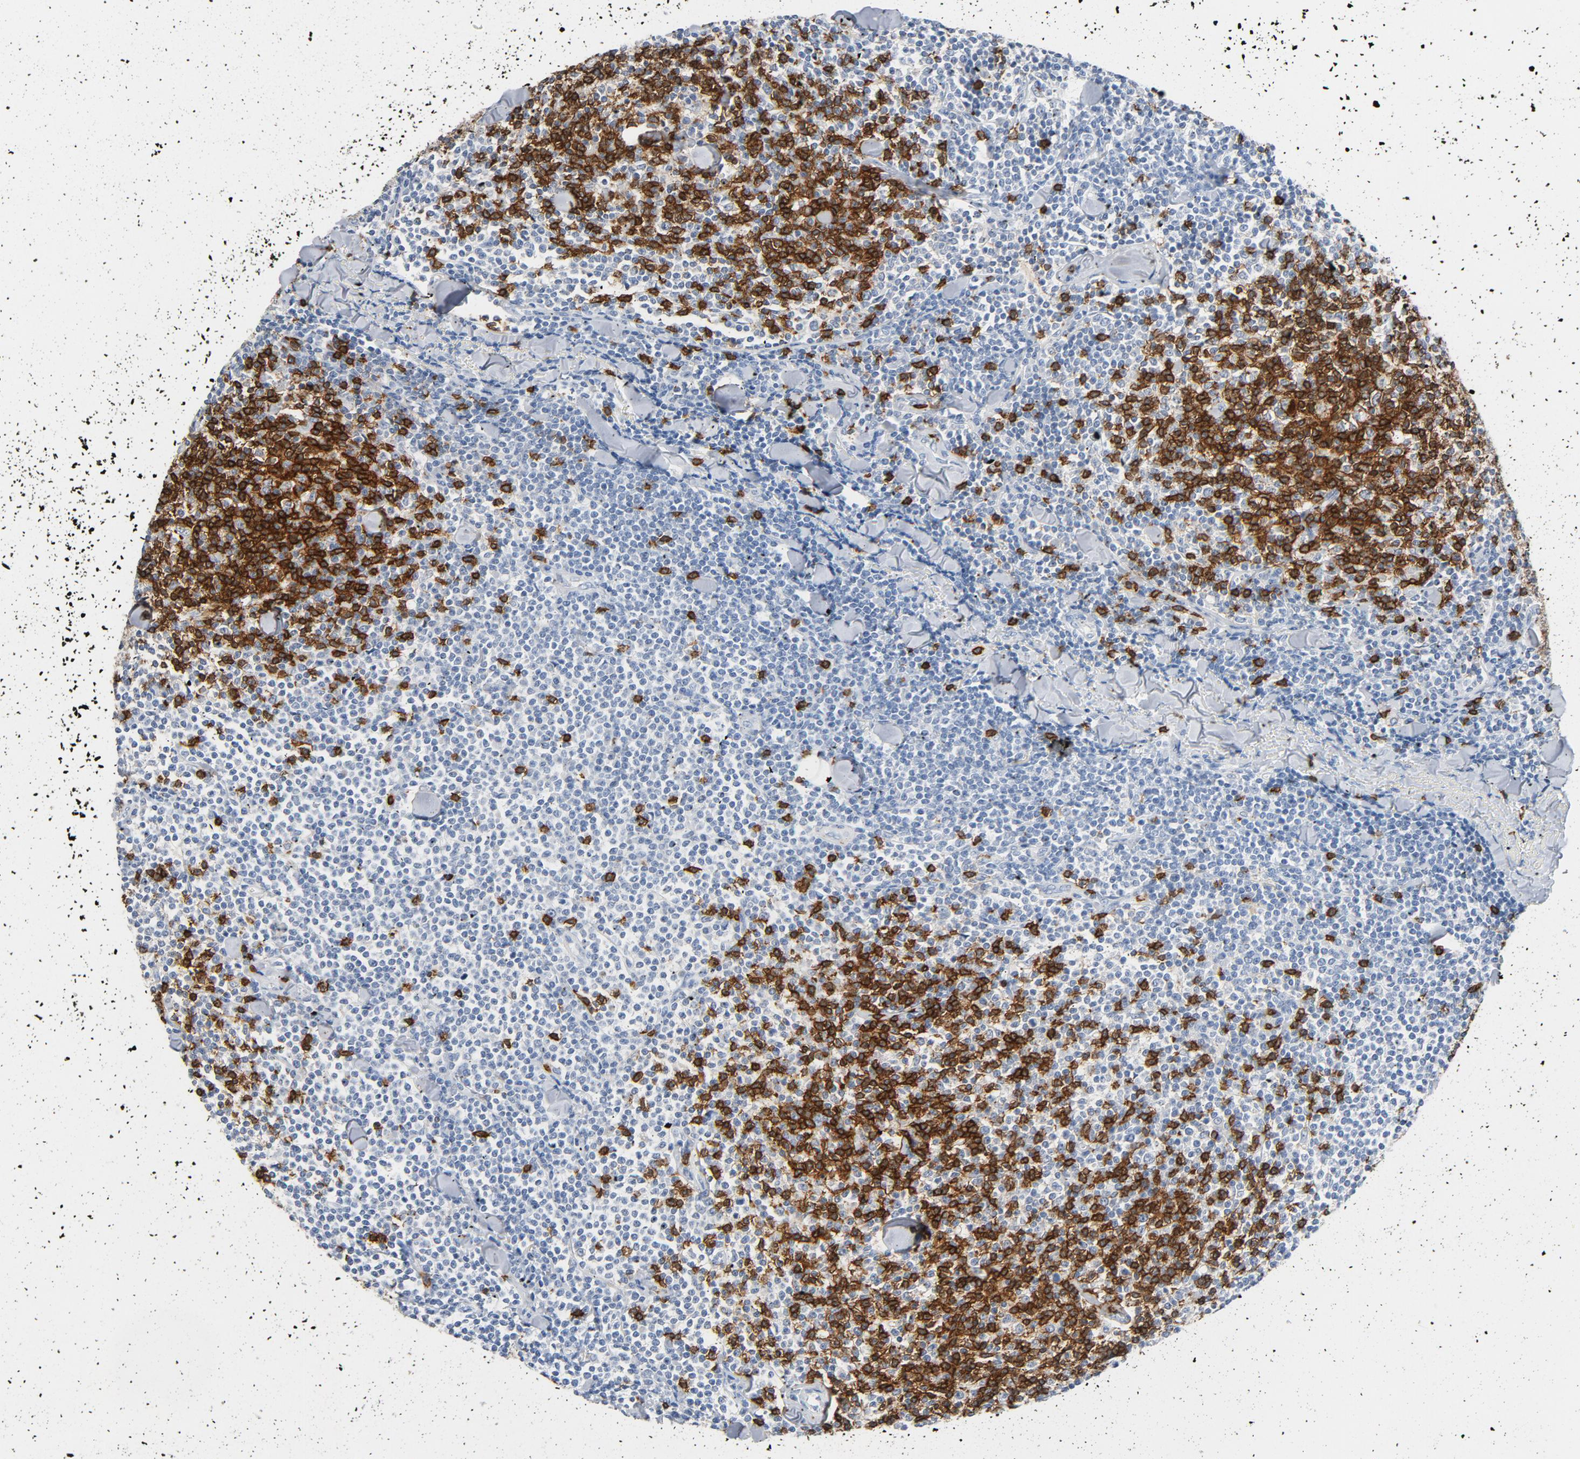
{"staining": {"intensity": "strong", "quantity": "25%-75%", "location": "cytoplasmic/membranous"}, "tissue": "lymphoma", "cell_type": "Tumor cells", "image_type": "cancer", "snomed": [{"axis": "morphology", "description": "Malignant lymphoma, non-Hodgkin's type, Low grade"}, {"axis": "topography", "description": "Soft tissue"}], "caption": "Low-grade malignant lymphoma, non-Hodgkin's type was stained to show a protein in brown. There is high levels of strong cytoplasmic/membranous positivity in approximately 25%-75% of tumor cells.", "gene": "CD247", "patient": {"sex": "male", "age": 92}}